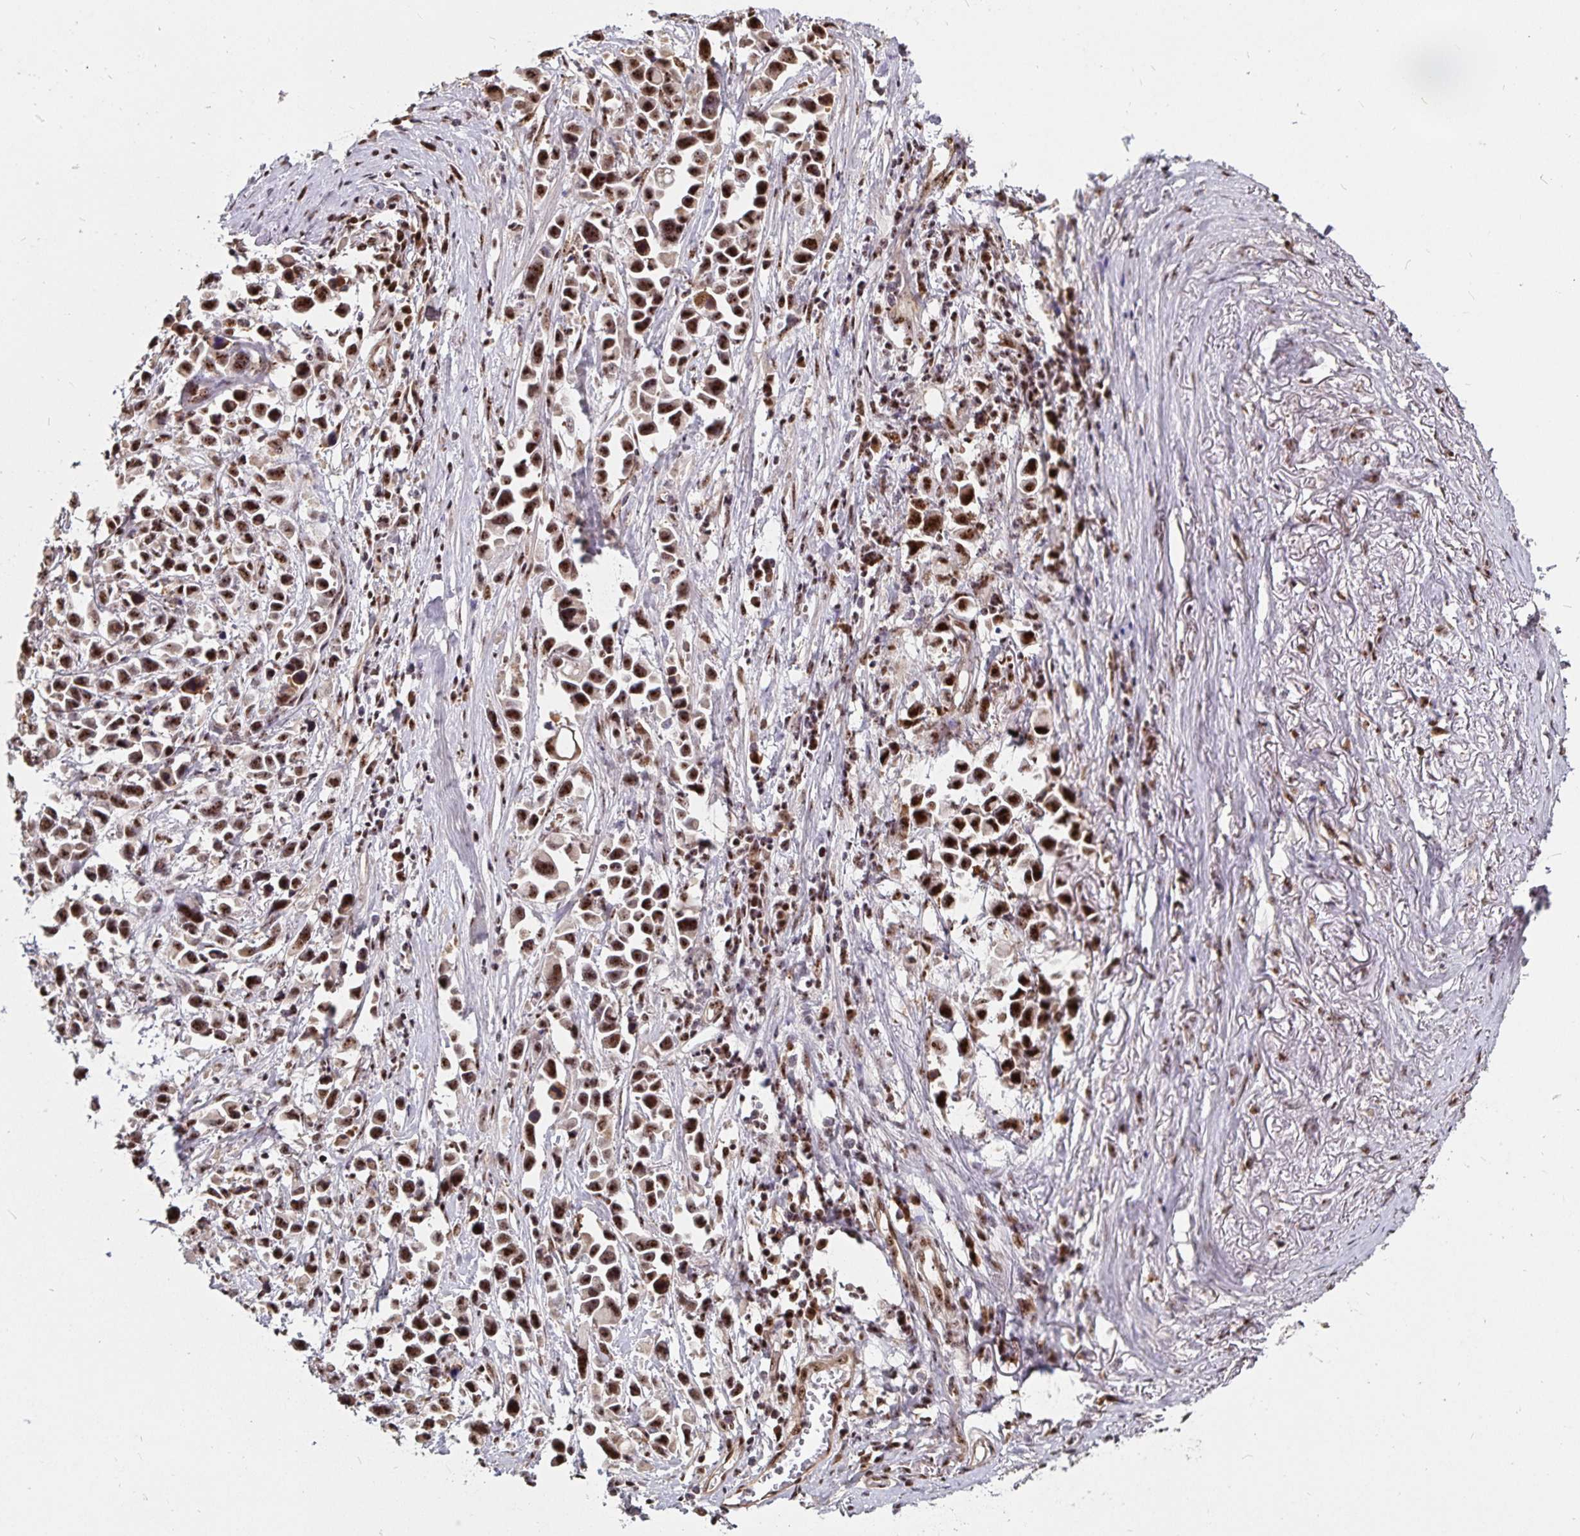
{"staining": {"intensity": "strong", "quantity": ">75%", "location": "nuclear"}, "tissue": "stomach cancer", "cell_type": "Tumor cells", "image_type": "cancer", "snomed": [{"axis": "morphology", "description": "Adenocarcinoma, NOS"}, {"axis": "topography", "description": "Stomach"}], "caption": "Immunohistochemistry (IHC) histopathology image of neoplastic tissue: stomach cancer (adenocarcinoma) stained using immunohistochemistry demonstrates high levels of strong protein expression localized specifically in the nuclear of tumor cells, appearing as a nuclear brown color.", "gene": "LAS1L", "patient": {"sex": "female", "age": 81}}